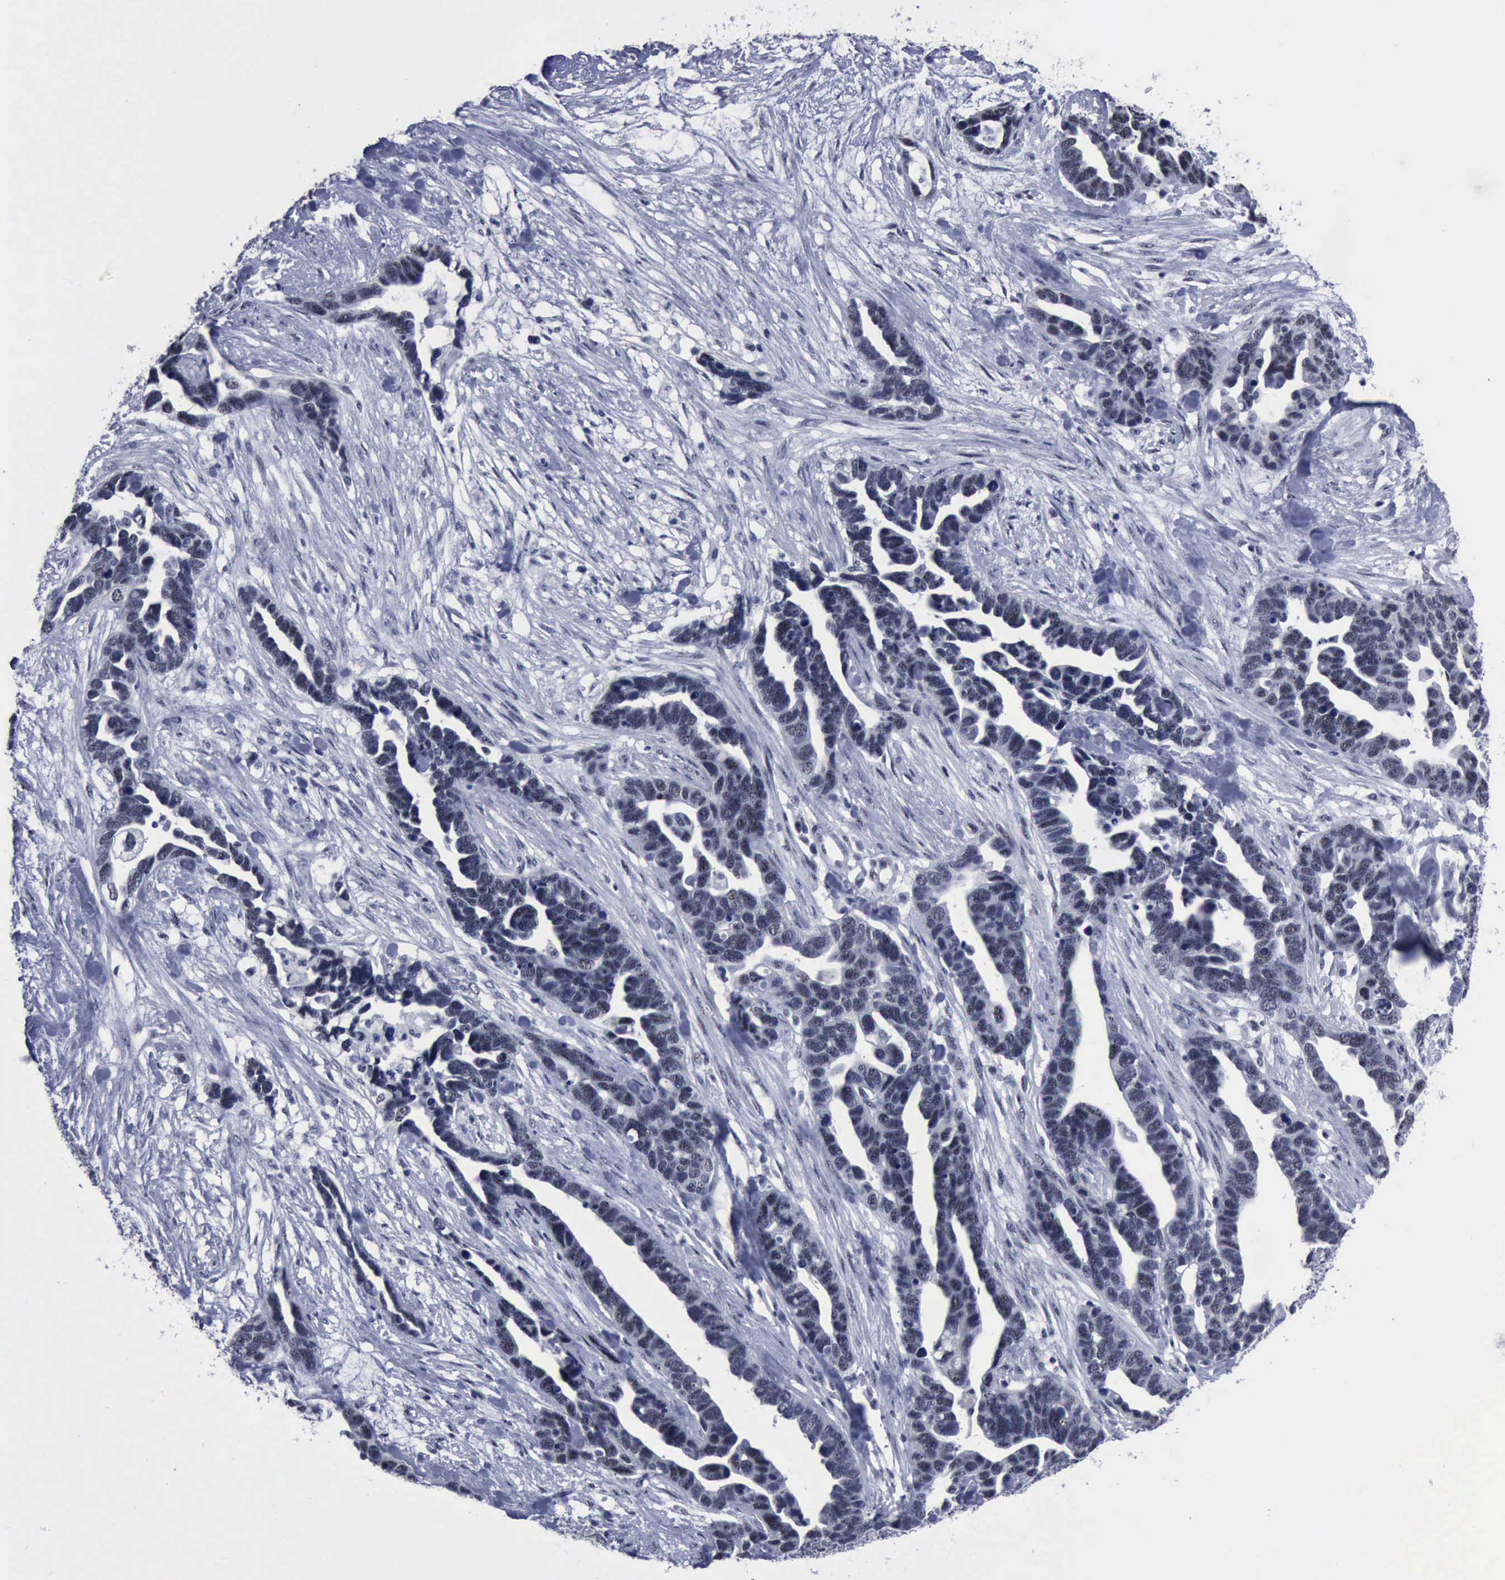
{"staining": {"intensity": "negative", "quantity": "none", "location": "none"}, "tissue": "ovarian cancer", "cell_type": "Tumor cells", "image_type": "cancer", "snomed": [{"axis": "morphology", "description": "Cystadenocarcinoma, serous, NOS"}, {"axis": "topography", "description": "Ovary"}], "caption": "Immunohistochemistry (IHC) histopathology image of ovarian cancer (serous cystadenocarcinoma) stained for a protein (brown), which shows no staining in tumor cells.", "gene": "BRD1", "patient": {"sex": "female", "age": 54}}